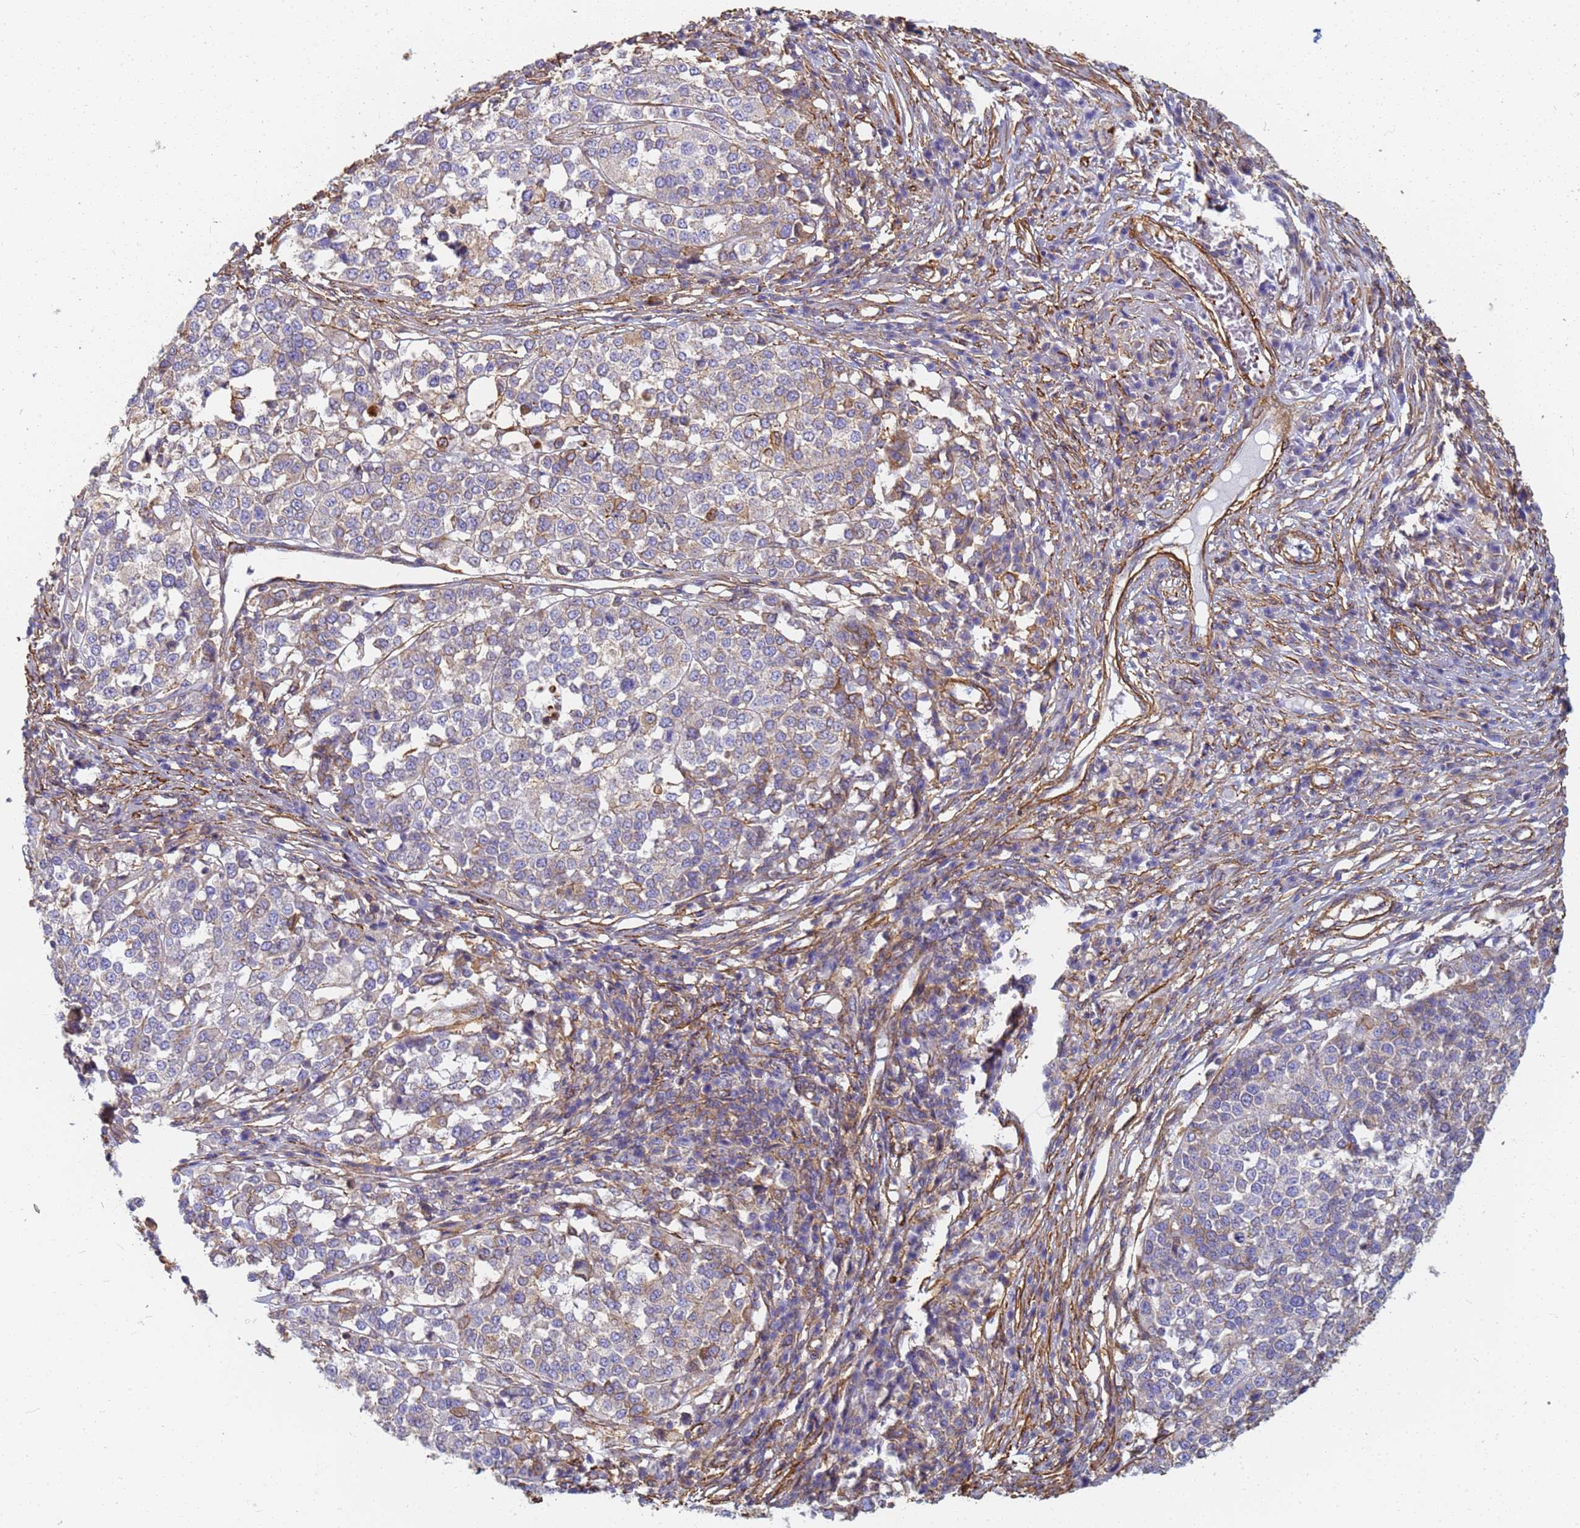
{"staining": {"intensity": "weak", "quantity": "25%-75%", "location": "cytoplasmic/membranous"}, "tissue": "melanoma", "cell_type": "Tumor cells", "image_type": "cancer", "snomed": [{"axis": "morphology", "description": "Malignant melanoma, Metastatic site"}, {"axis": "topography", "description": "Lymph node"}], "caption": "Brown immunohistochemical staining in human malignant melanoma (metastatic site) reveals weak cytoplasmic/membranous positivity in approximately 25%-75% of tumor cells.", "gene": "TPM1", "patient": {"sex": "male", "age": 44}}